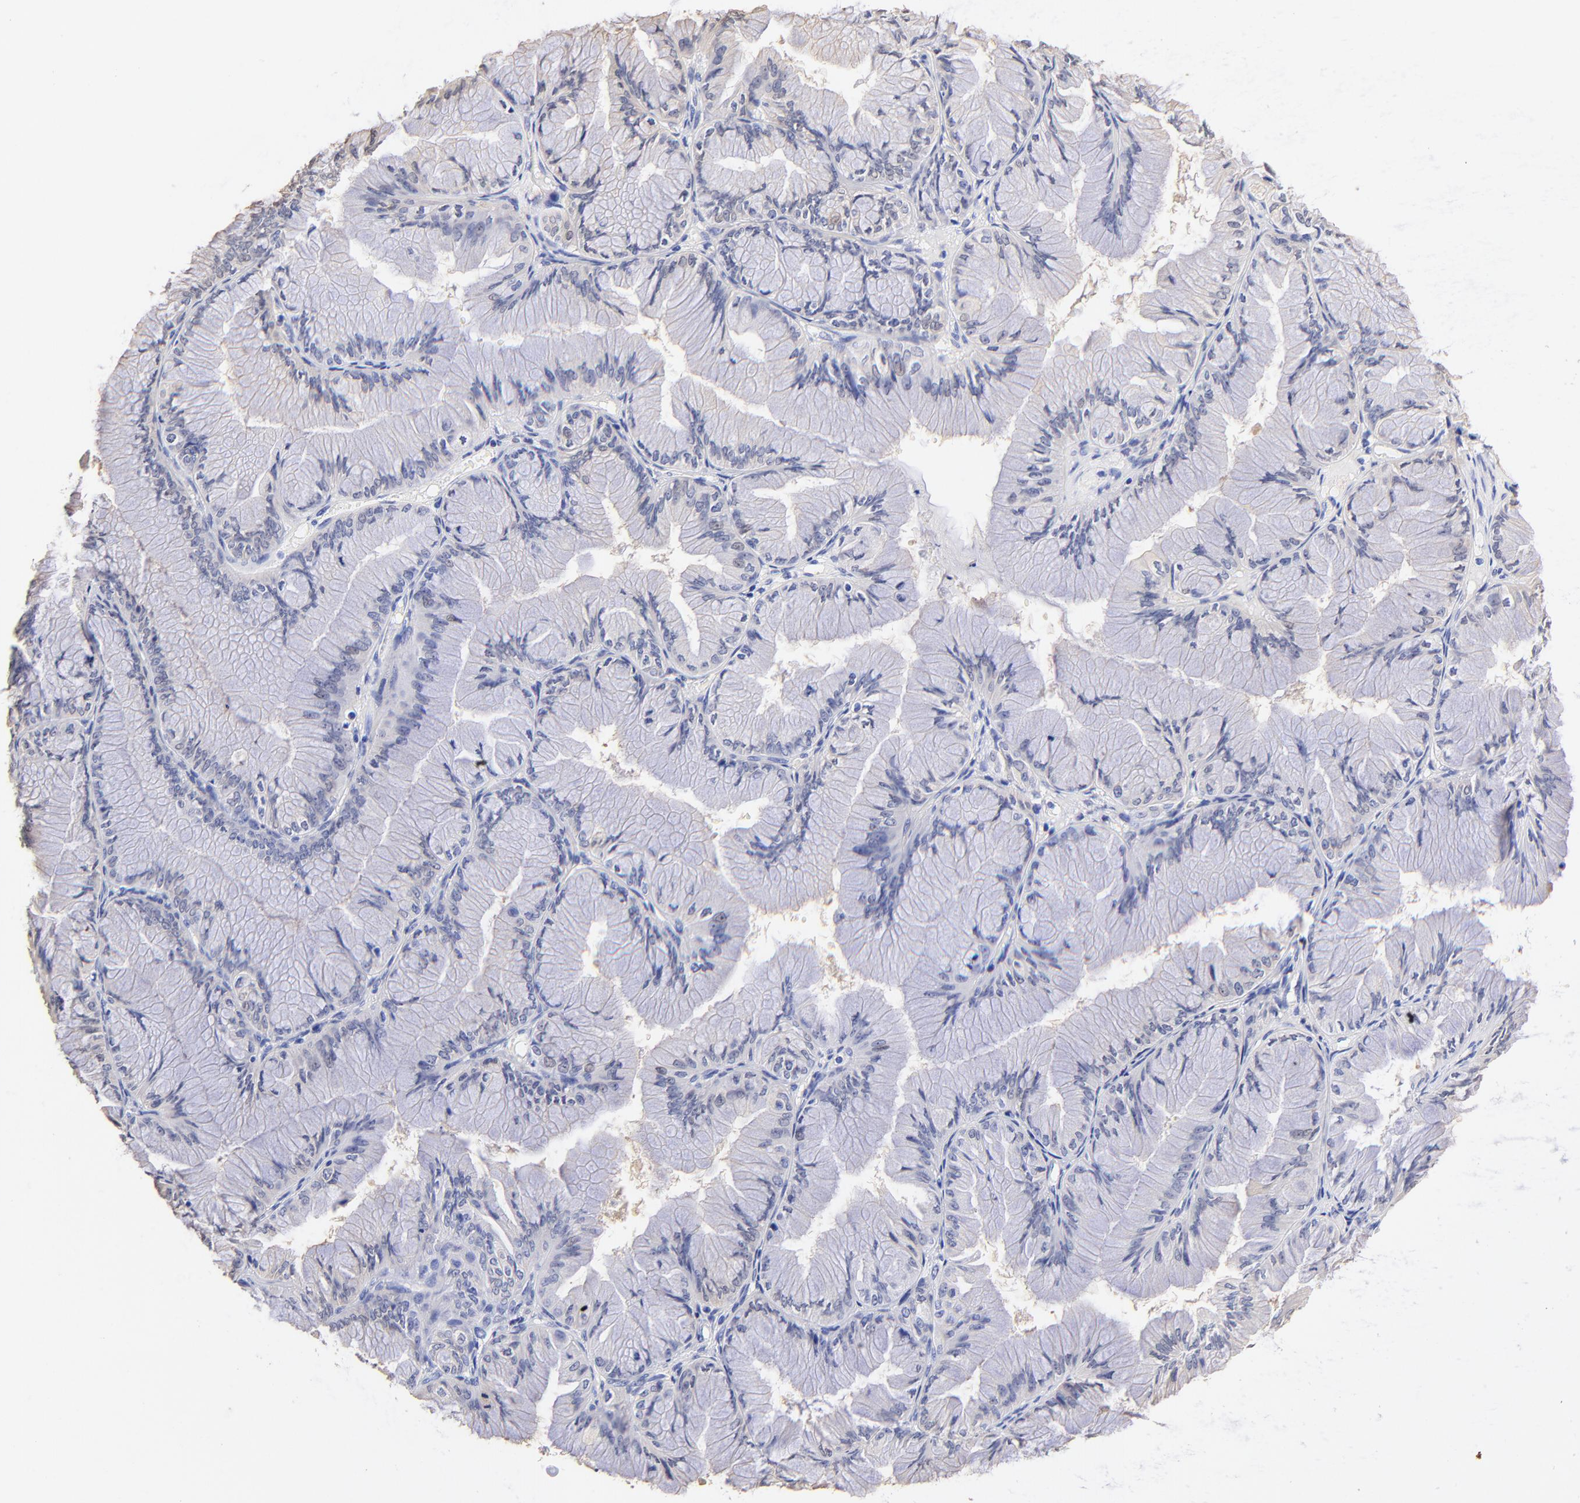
{"staining": {"intensity": "negative", "quantity": "none", "location": "none"}, "tissue": "ovarian cancer", "cell_type": "Tumor cells", "image_type": "cancer", "snomed": [{"axis": "morphology", "description": "Cystadenocarcinoma, mucinous, NOS"}, {"axis": "topography", "description": "Ovary"}], "caption": "Immunohistochemistry of human ovarian cancer reveals no positivity in tumor cells. (DAB (3,3'-diaminobenzidine) immunohistochemistry with hematoxylin counter stain).", "gene": "ALDH1A1", "patient": {"sex": "female", "age": 63}}